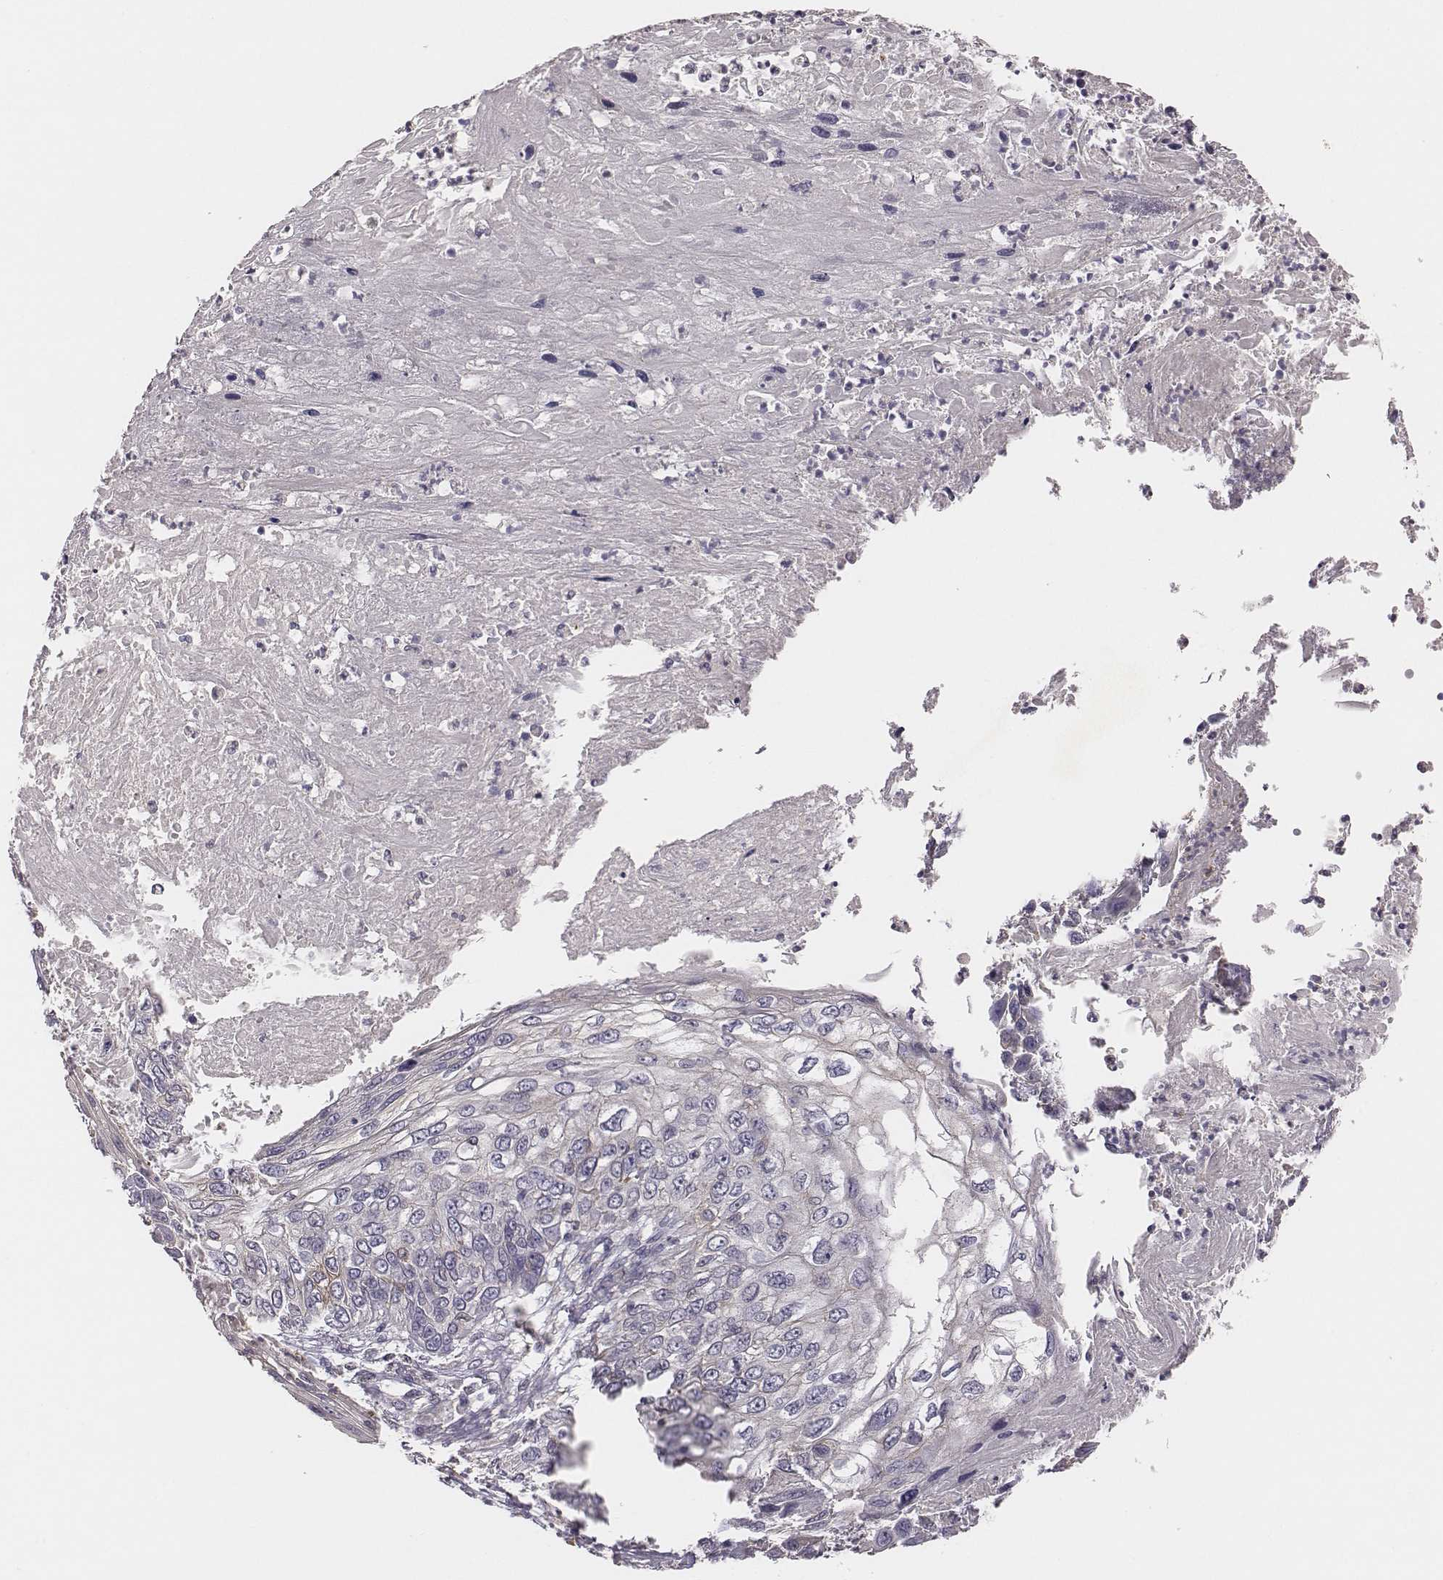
{"staining": {"intensity": "negative", "quantity": "none", "location": "none"}, "tissue": "skin cancer", "cell_type": "Tumor cells", "image_type": "cancer", "snomed": [{"axis": "morphology", "description": "Squamous cell carcinoma, NOS"}, {"axis": "topography", "description": "Skin"}], "caption": "IHC histopathology image of skin cancer stained for a protein (brown), which exhibits no expression in tumor cells. Brightfield microscopy of IHC stained with DAB (3,3'-diaminobenzidine) (brown) and hematoxylin (blue), captured at high magnification.", "gene": "SCARF1", "patient": {"sex": "male", "age": 92}}